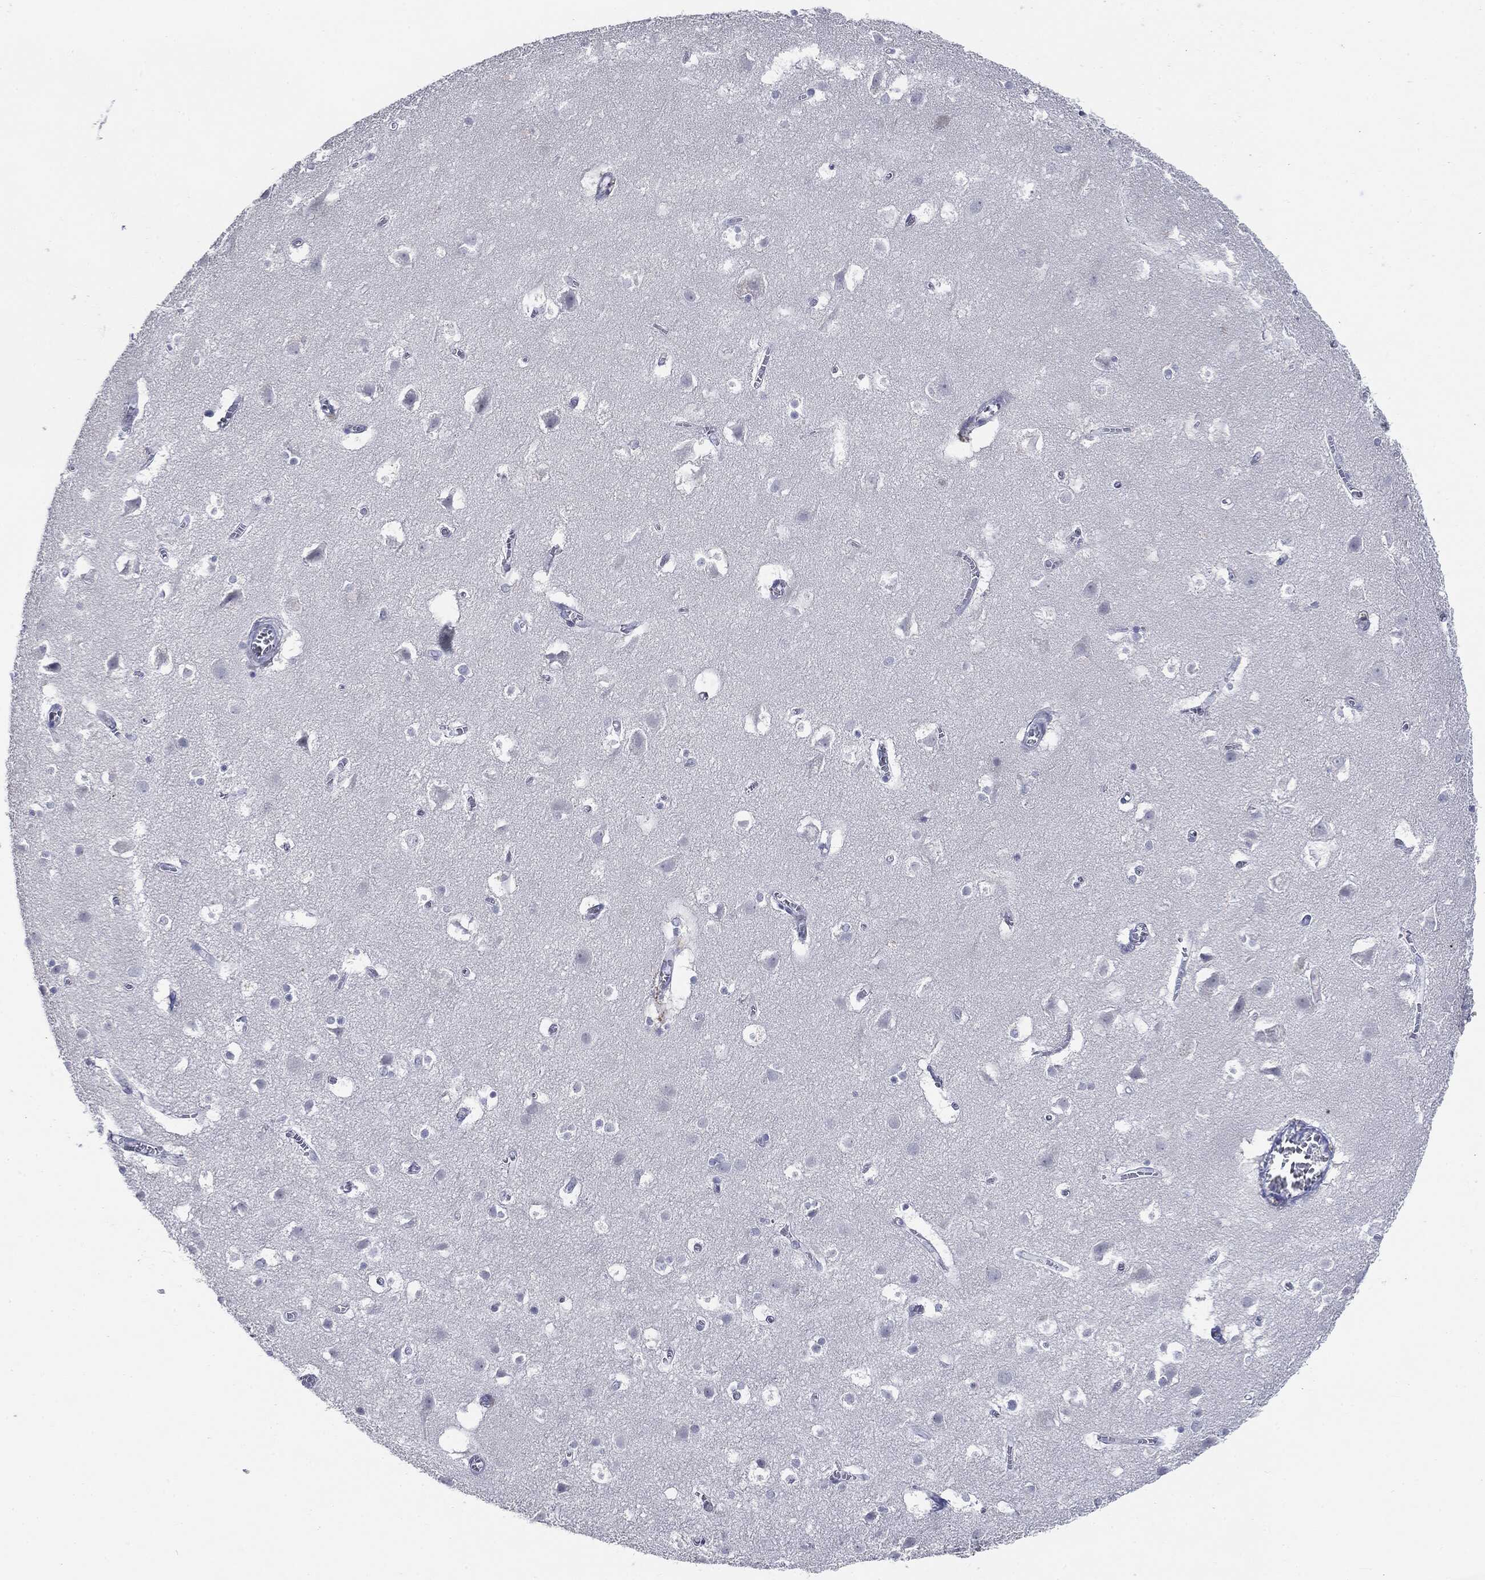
{"staining": {"intensity": "negative", "quantity": "none", "location": "none"}, "tissue": "cerebral cortex", "cell_type": "Endothelial cells", "image_type": "normal", "snomed": [{"axis": "morphology", "description": "Normal tissue, NOS"}, {"axis": "topography", "description": "Cerebral cortex"}], "caption": "This is a micrograph of immunohistochemistry staining of normal cerebral cortex, which shows no staining in endothelial cells. (DAB IHC visualized using brightfield microscopy, high magnification).", "gene": "CGB1", "patient": {"sex": "male", "age": 59}}